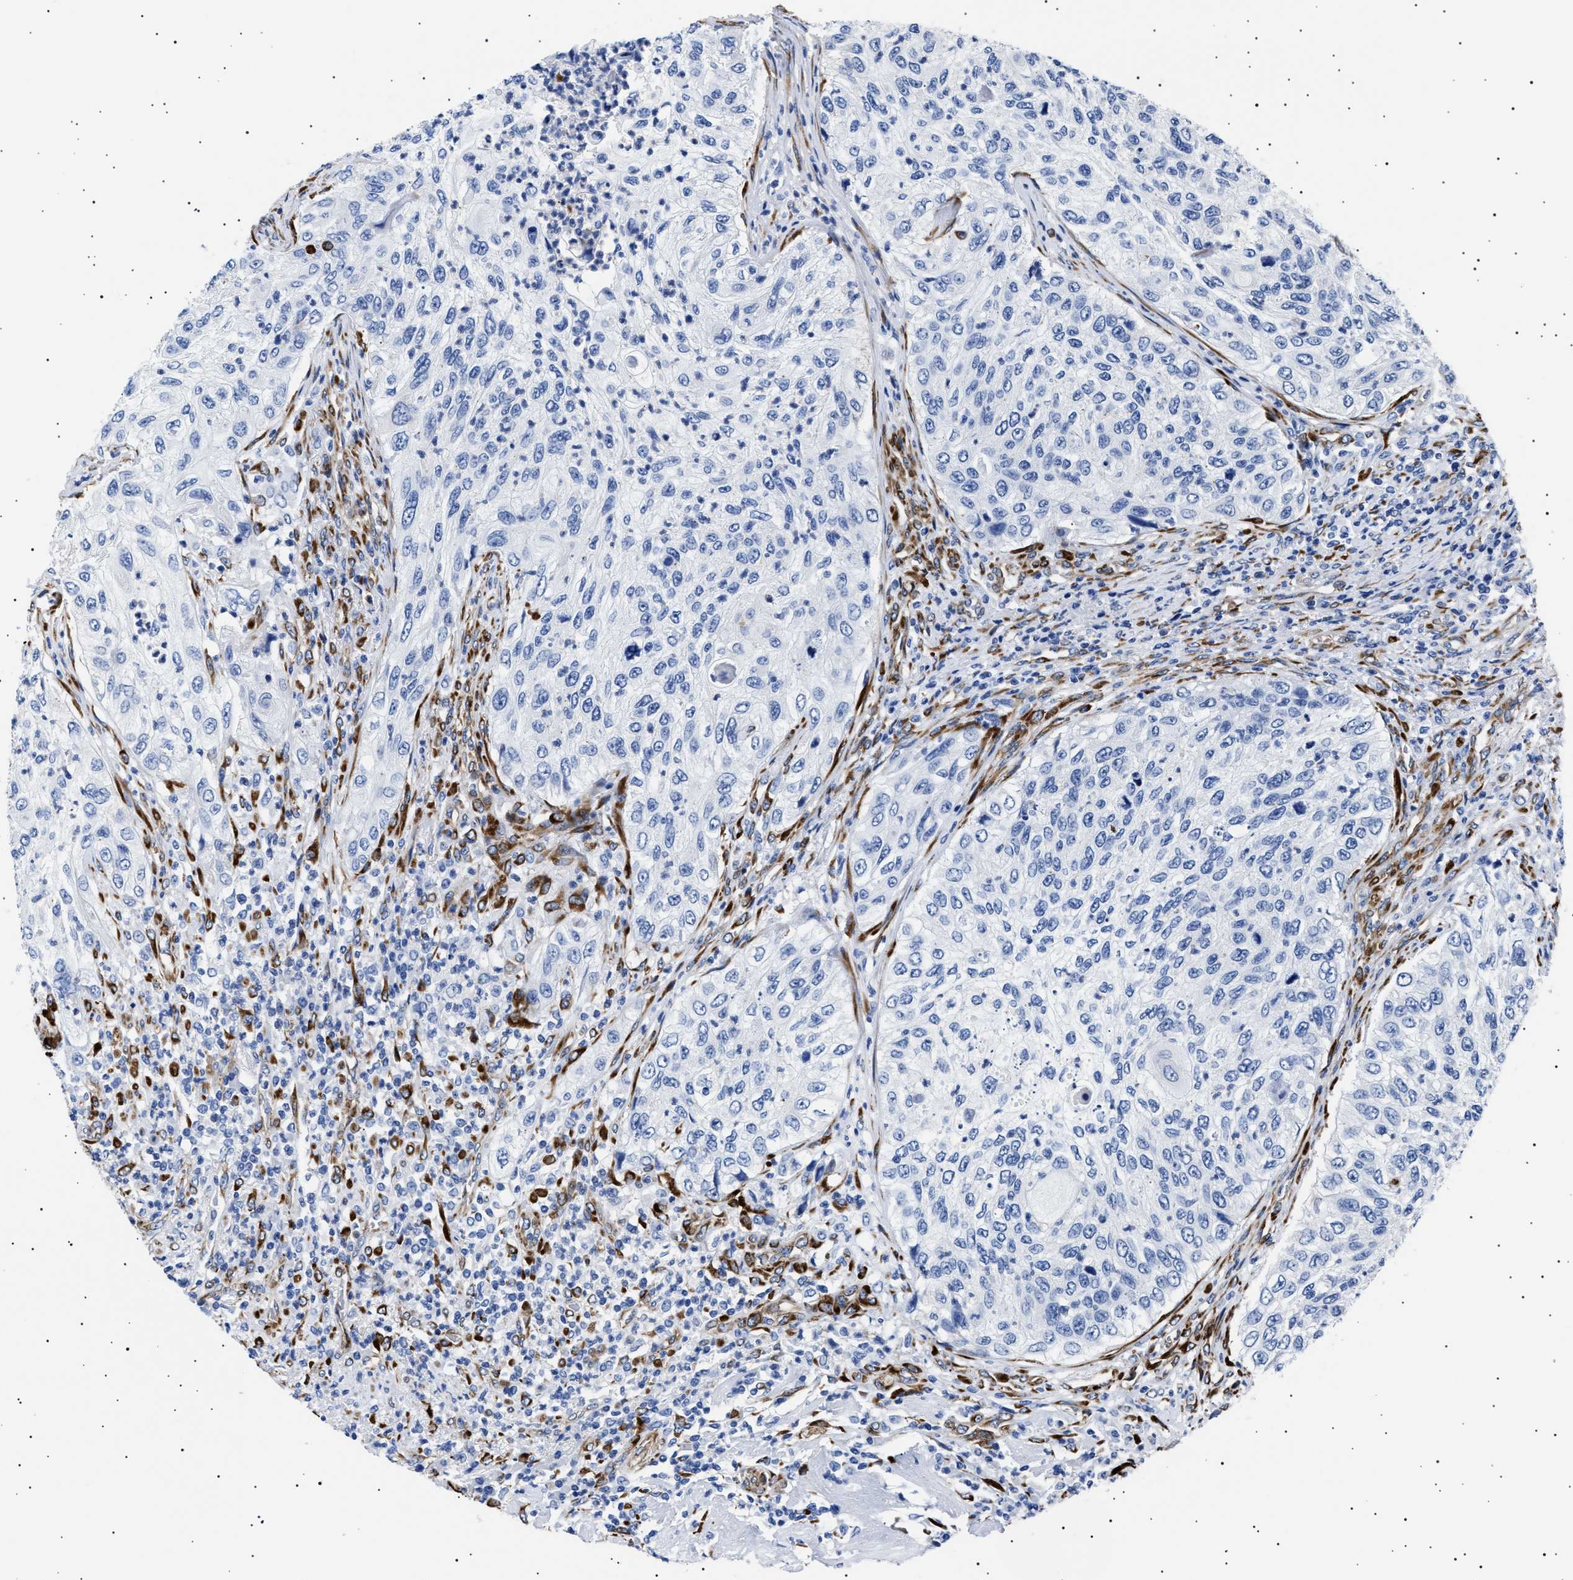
{"staining": {"intensity": "negative", "quantity": "none", "location": "none"}, "tissue": "urothelial cancer", "cell_type": "Tumor cells", "image_type": "cancer", "snomed": [{"axis": "morphology", "description": "Urothelial carcinoma, High grade"}, {"axis": "topography", "description": "Urinary bladder"}], "caption": "A histopathology image of urothelial cancer stained for a protein demonstrates no brown staining in tumor cells.", "gene": "HEMGN", "patient": {"sex": "female", "age": 60}}